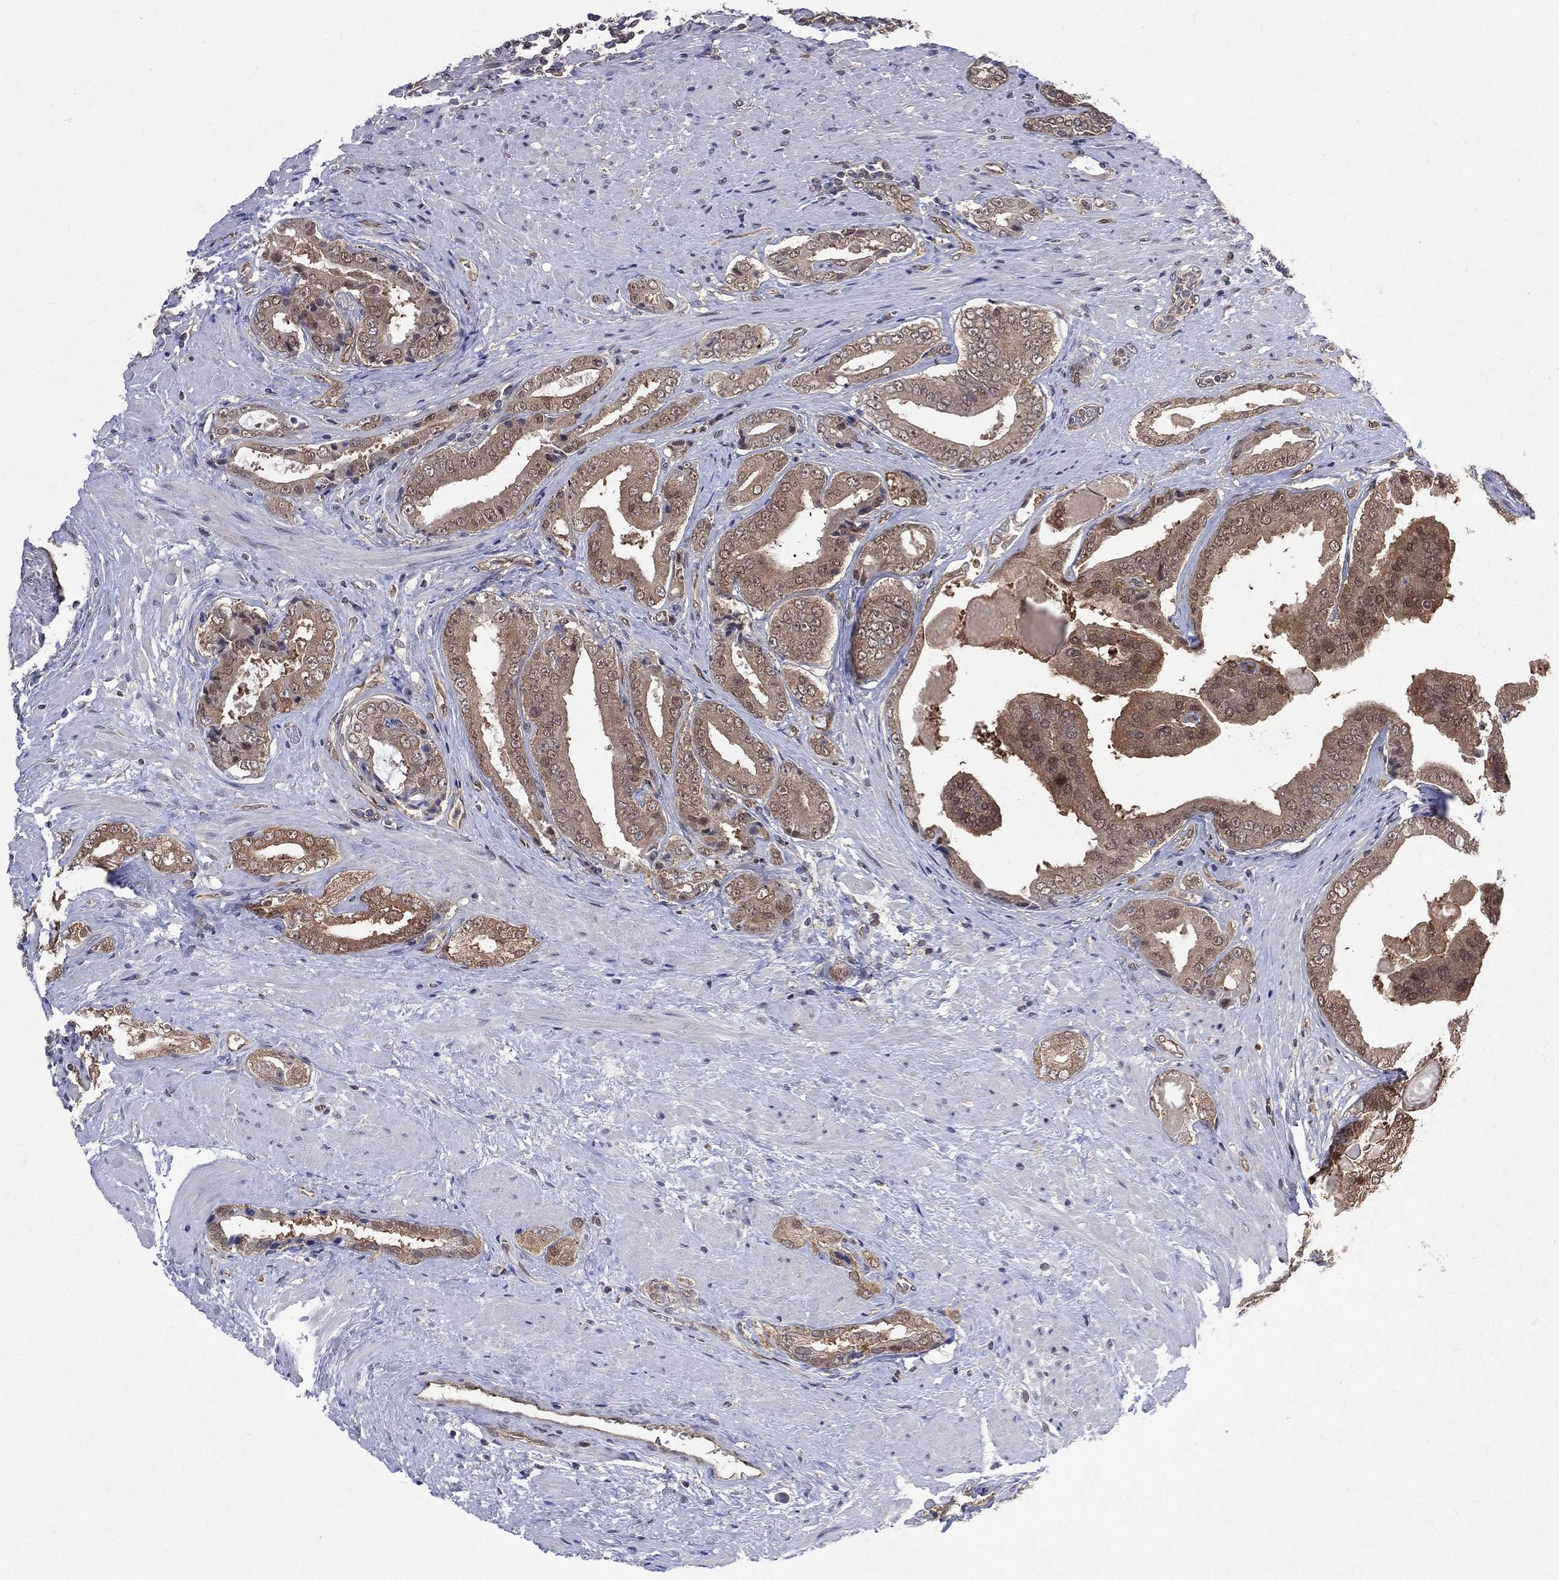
{"staining": {"intensity": "weak", "quantity": "25%-75%", "location": "cytoplasmic/membranous,nuclear"}, "tissue": "prostate cancer", "cell_type": "Tumor cells", "image_type": "cancer", "snomed": [{"axis": "morphology", "description": "Adenocarcinoma, Low grade"}, {"axis": "topography", "description": "Prostate and seminal vesicle, NOS"}], "caption": "High-power microscopy captured an immunohistochemistry (IHC) photomicrograph of prostate cancer, revealing weak cytoplasmic/membranous and nuclear staining in approximately 25%-75% of tumor cells.", "gene": "GMPR2", "patient": {"sex": "male", "age": 61}}